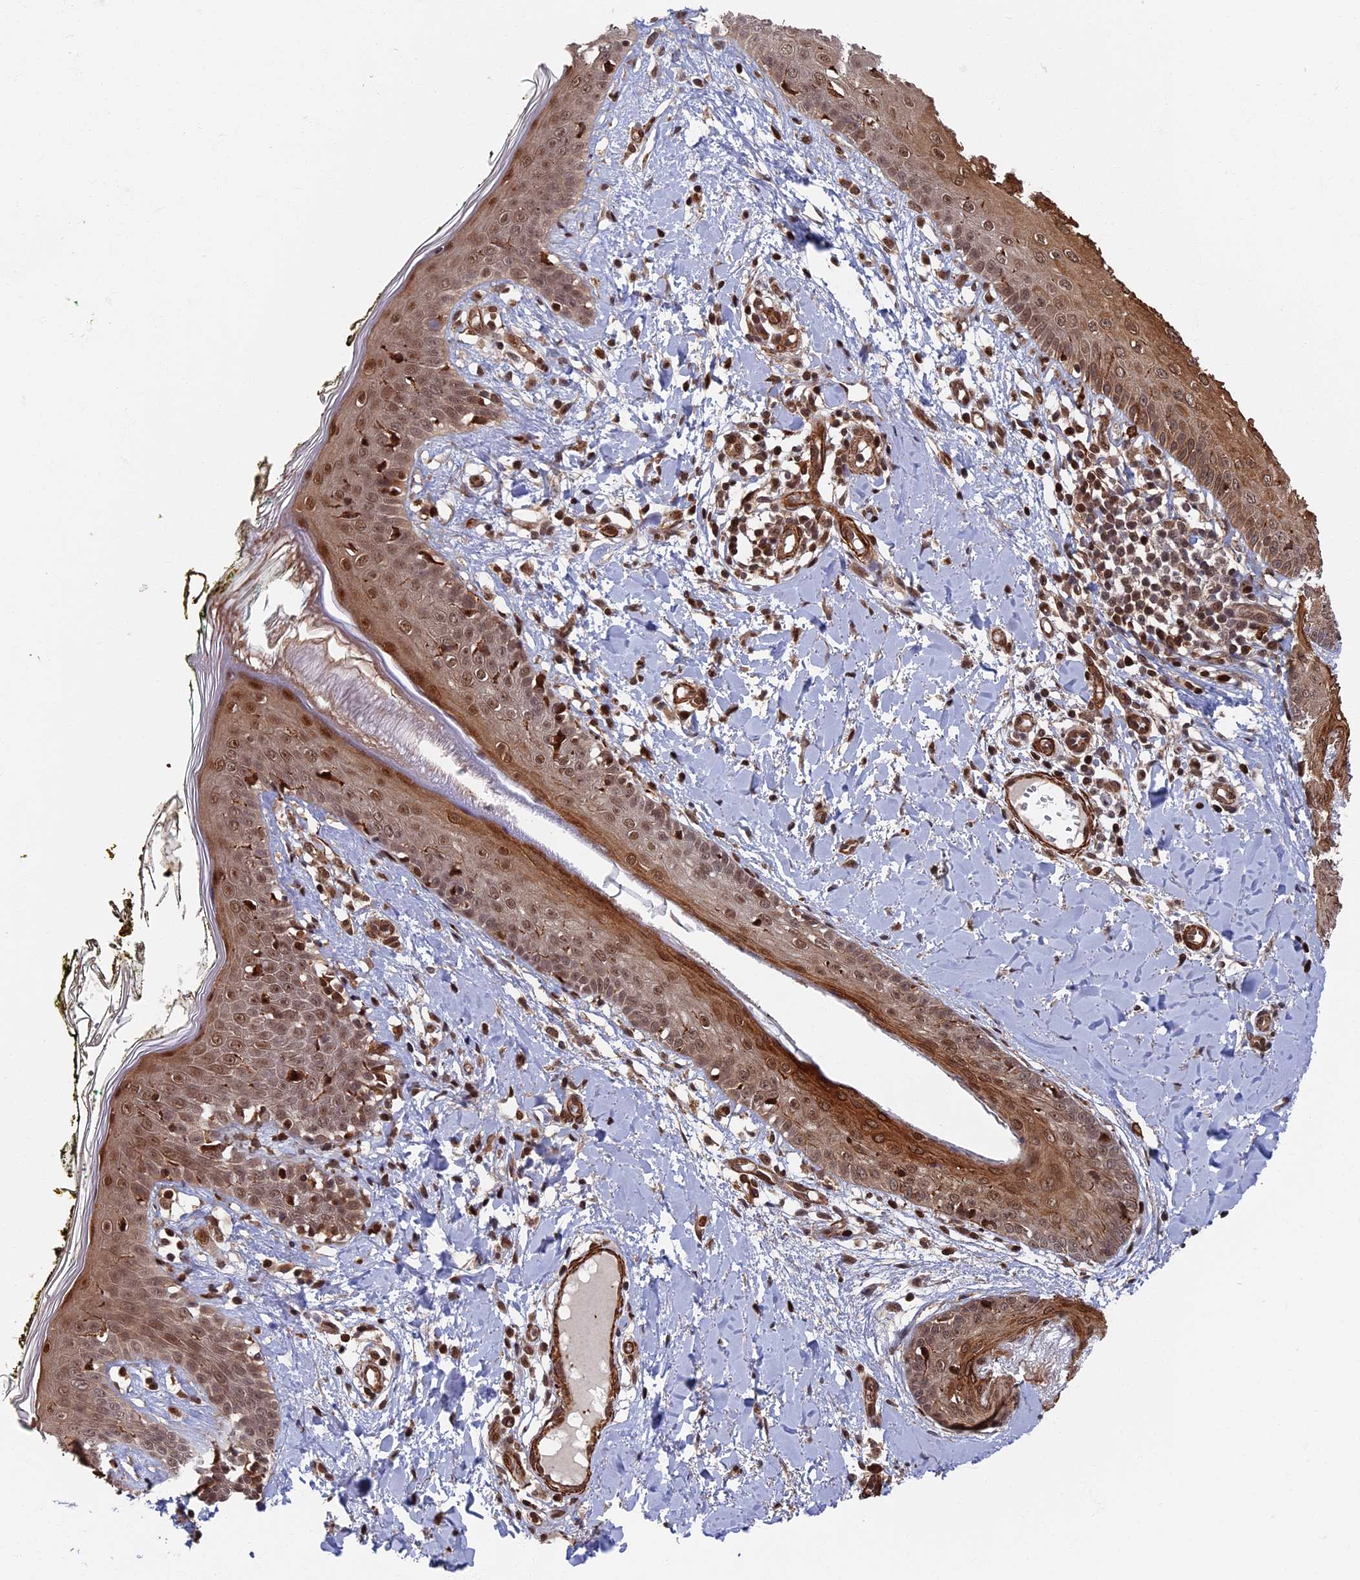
{"staining": {"intensity": "strong", "quantity": ">75%", "location": "cytoplasmic/membranous,nuclear"}, "tissue": "skin", "cell_type": "Fibroblasts", "image_type": "normal", "snomed": [{"axis": "morphology", "description": "Normal tissue, NOS"}, {"axis": "topography", "description": "Skin"}], "caption": "Immunohistochemical staining of unremarkable human skin reveals strong cytoplasmic/membranous,nuclear protein staining in approximately >75% of fibroblasts. (DAB (3,3'-diaminobenzidine) = brown stain, brightfield microscopy at high magnification).", "gene": "CTDP1", "patient": {"sex": "female", "age": 34}}